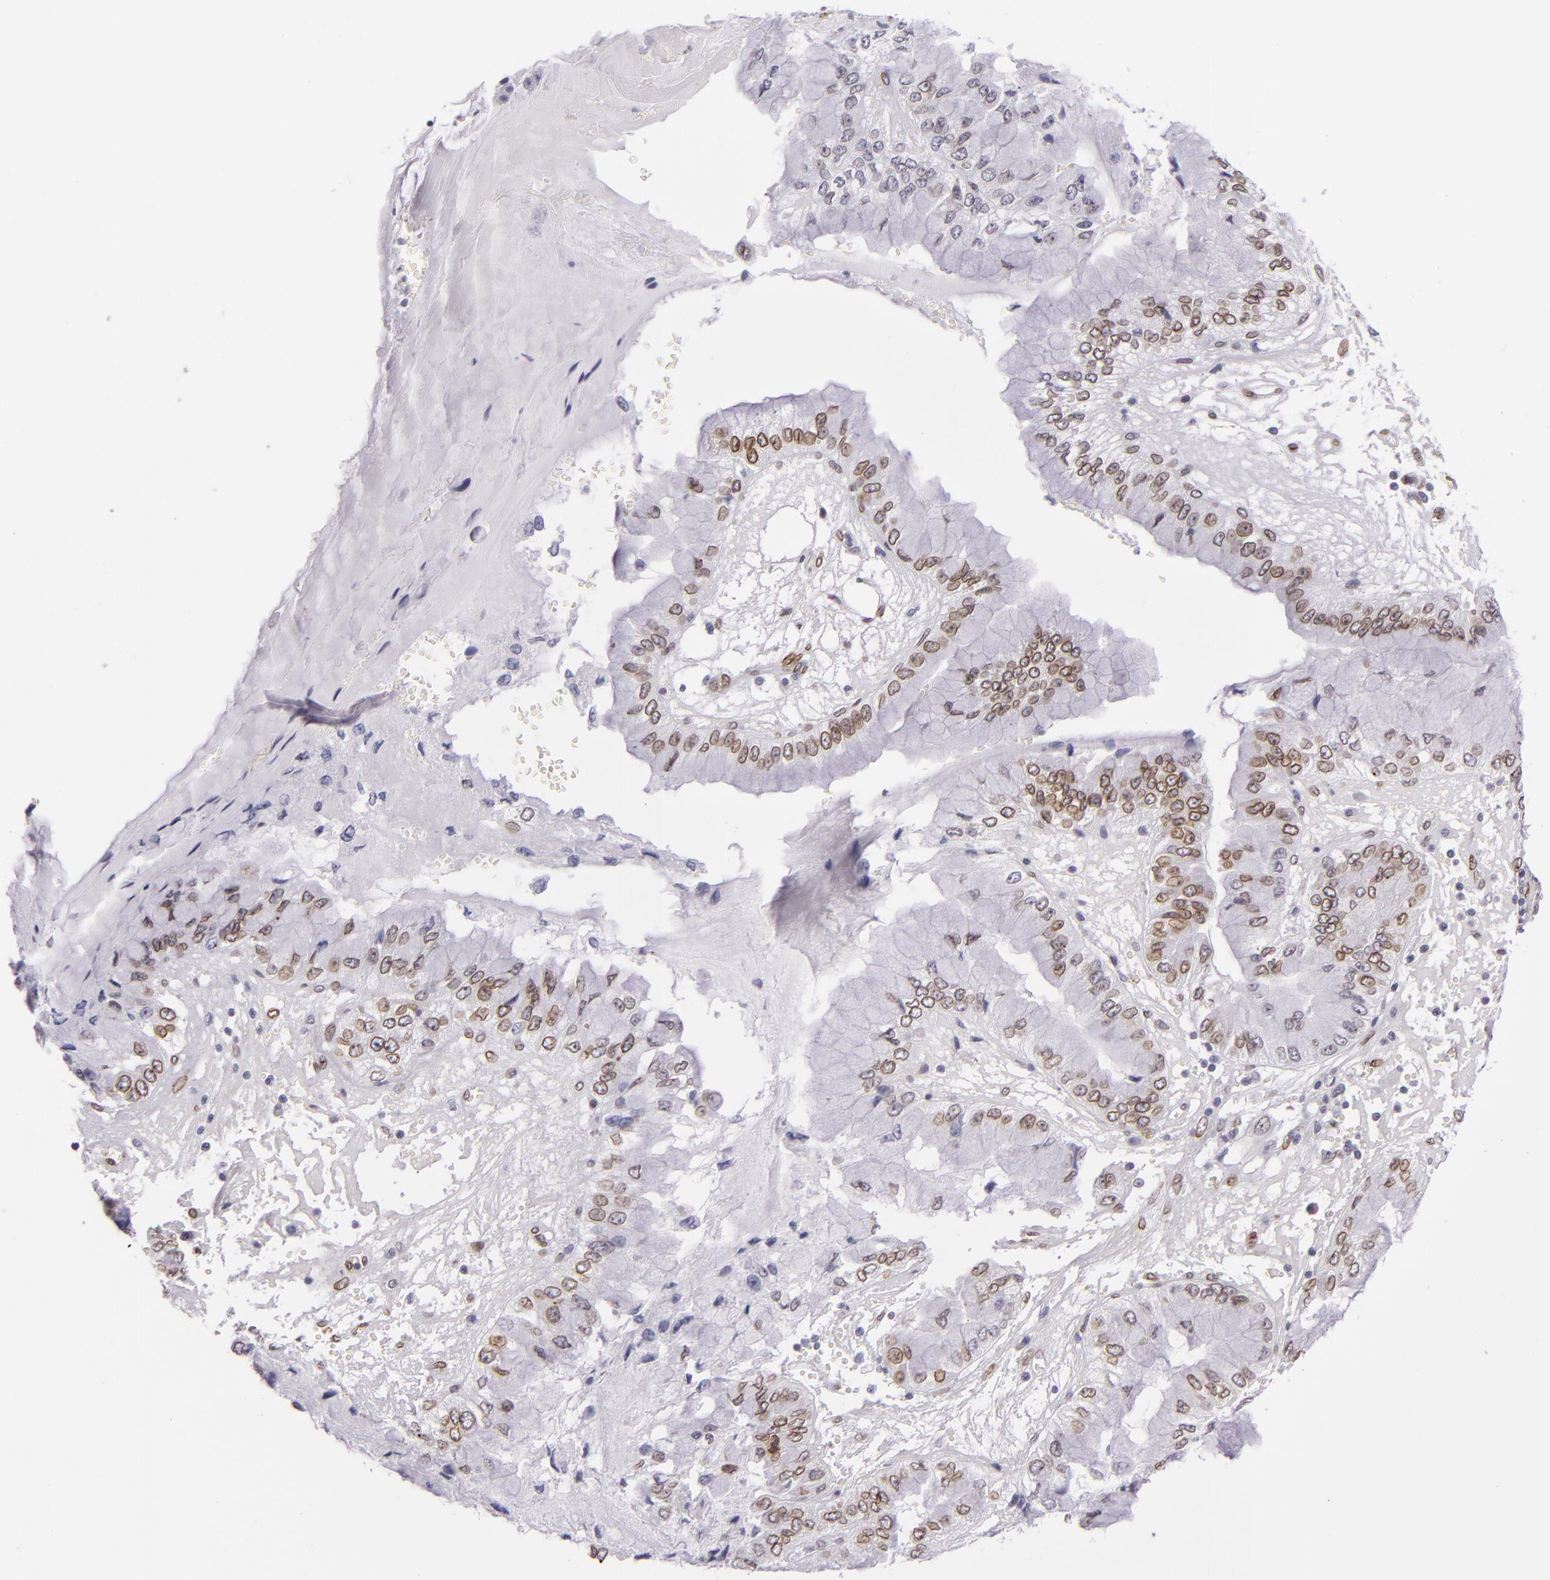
{"staining": {"intensity": "moderate", "quantity": ">75%", "location": "nuclear"}, "tissue": "liver cancer", "cell_type": "Tumor cells", "image_type": "cancer", "snomed": [{"axis": "morphology", "description": "Cholangiocarcinoma"}, {"axis": "topography", "description": "Liver"}], "caption": "The immunohistochemical stain labels moderate nuclear expression in tumor cells of liver cholangiocarcinoma tissue.", "gene": "EMD", "patient": {"sex": "female", "age": 79}}